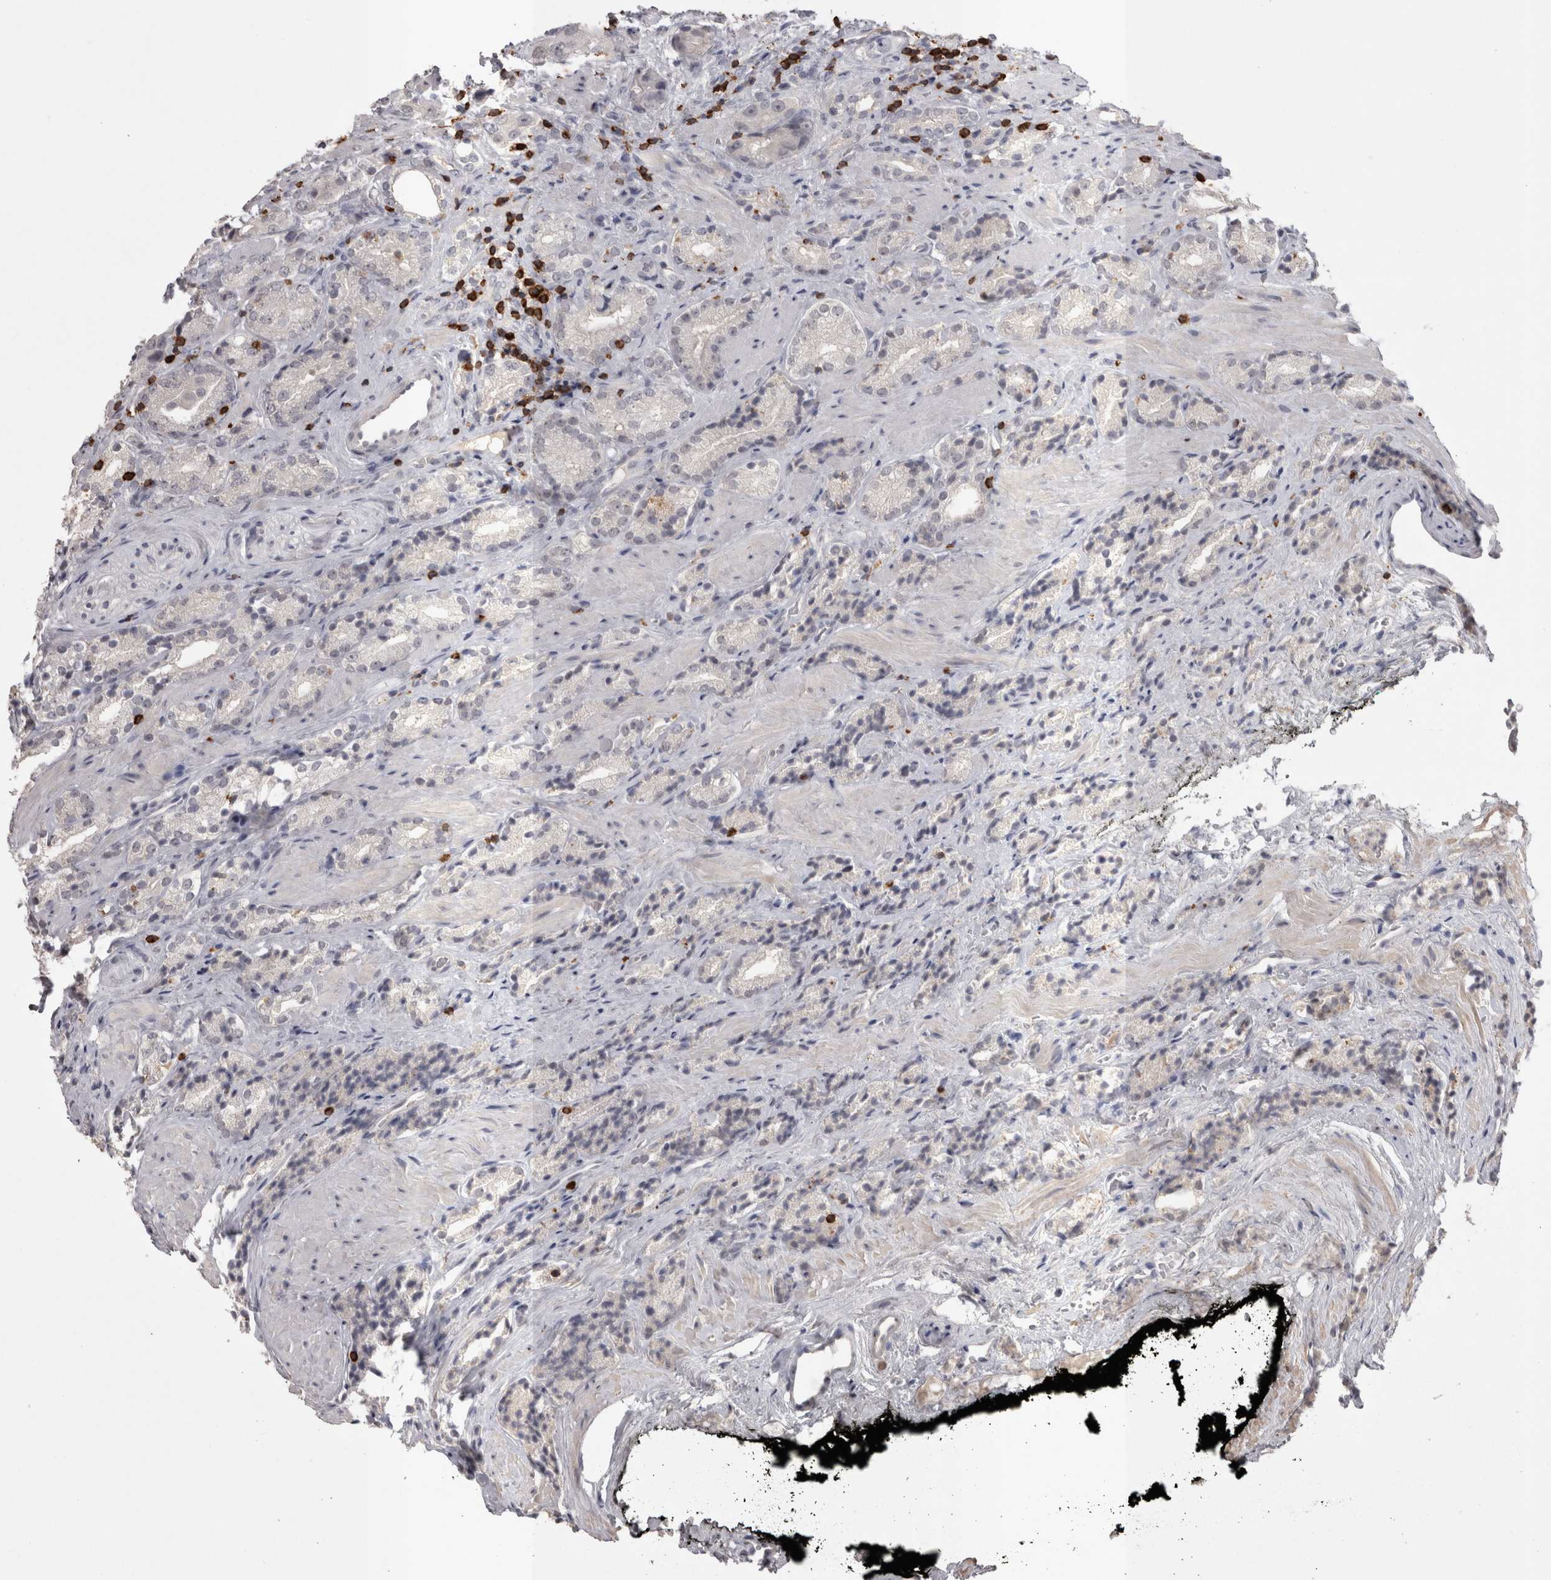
{"staining": {"intensity": "negative", "quantity": "none", "location": "none"}, "tissue": "prostate cancer", "cell_type": "Tumor cells", "image_type": "cancer", "snomed": [{"axis": "morphology", "description": "Adenocarcinoma, High grade"}, {"axis": "topography", "description": "Prostate"}], "caption": "This is a micrograph of IHC staining of prostate adenocarcinoma (high-grade), which shows no expression in tumor cells. The staining was performed using DAB to visualize the protein expression in brown, while the nuclei were stained in blue with hematoxylin (Magnification: 20x).", "gene": "SKAP1", "patient": {"sex": "male", "age": 71}}